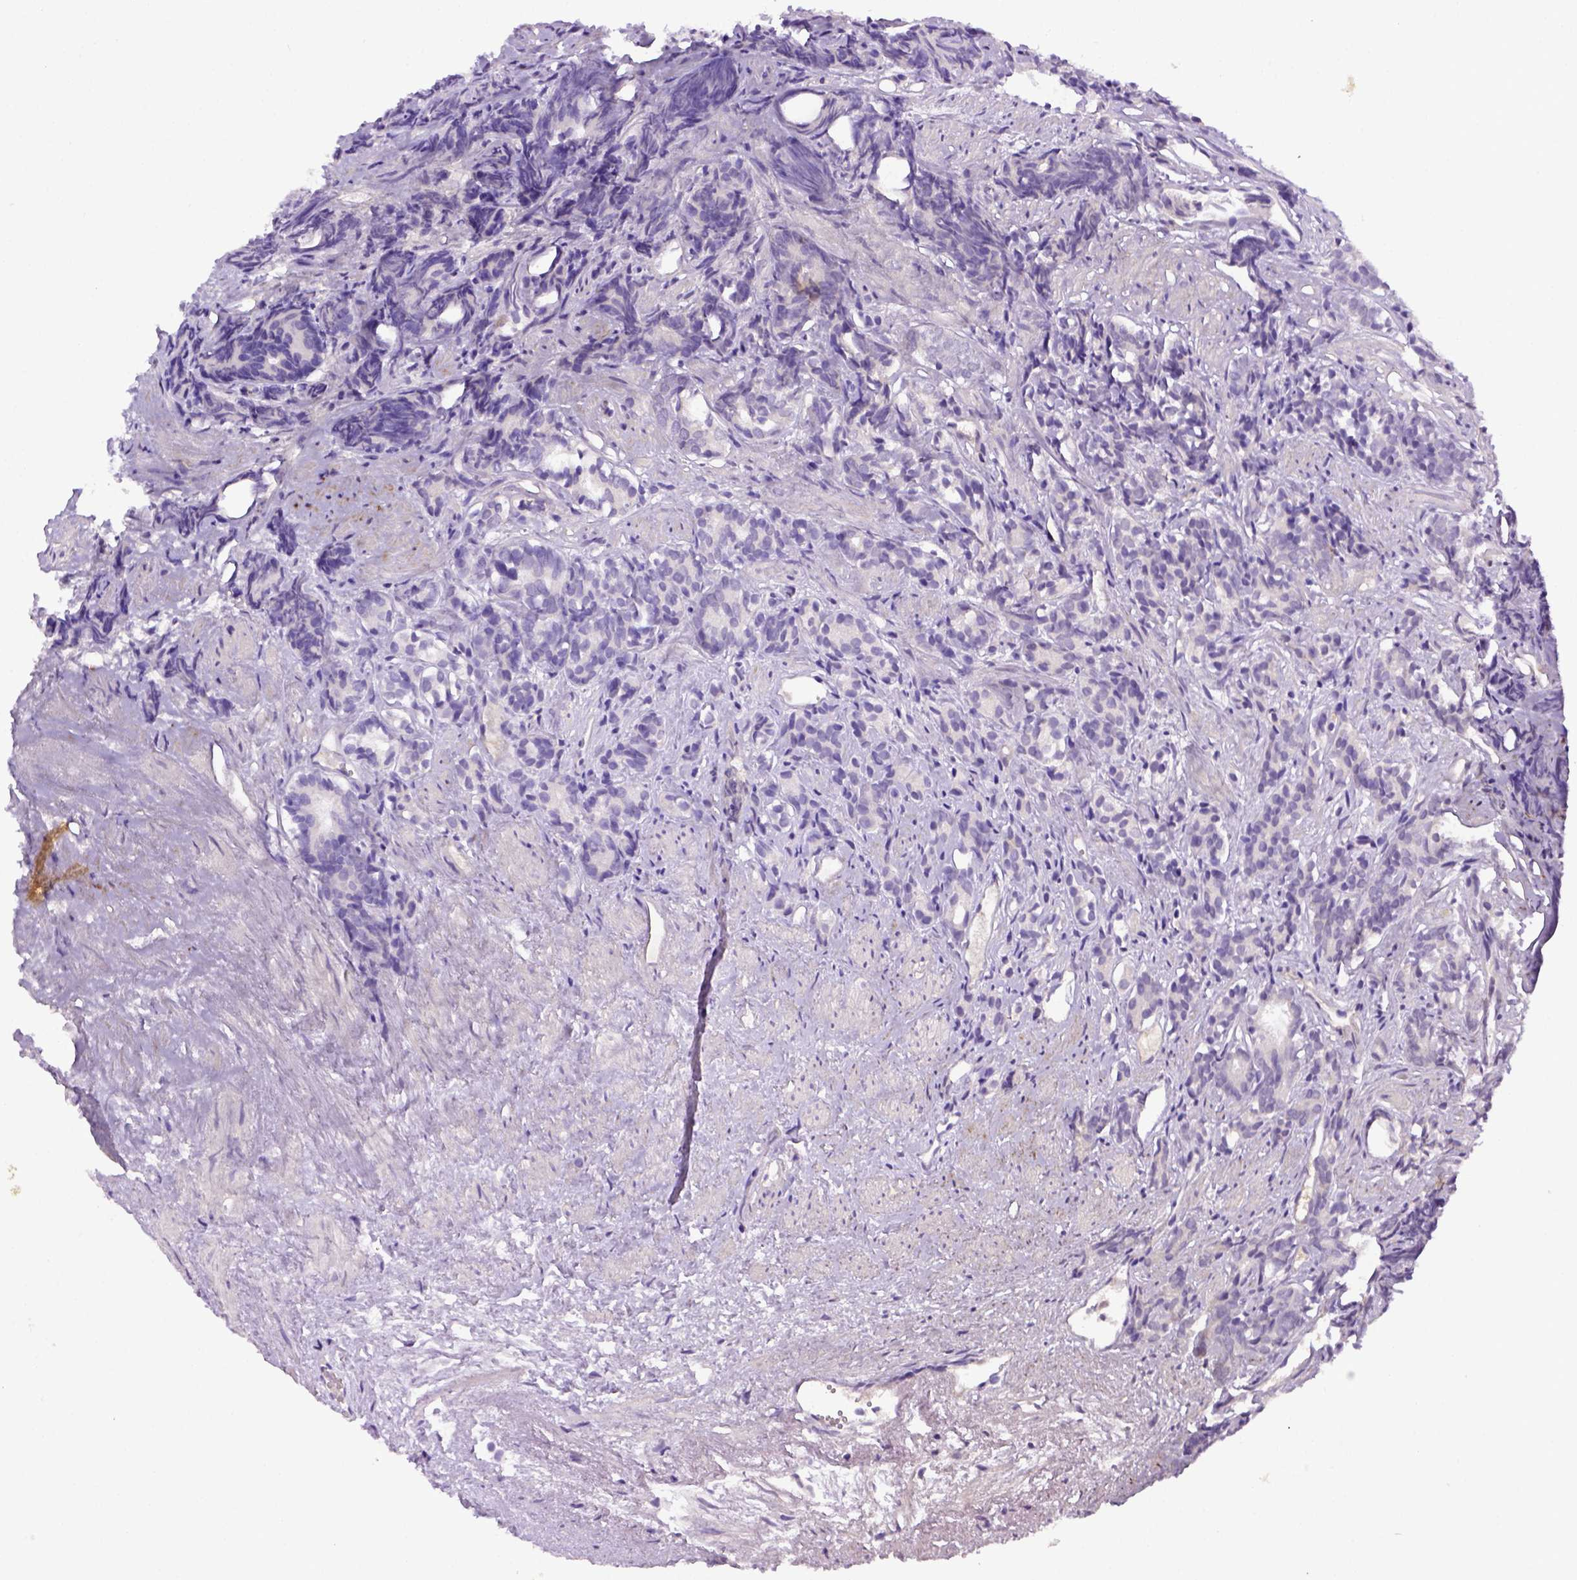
{"staining": {"intensity": "negative", "quantity": "none", "location": "none"}, "tissue": "prostate cancer", "cell_type": "Tumor cells", "image_type": "cancer", "snomed": [{"axis": "morphology", "description": "Adenocarcinoma, High grade"}, {"axis": "topography", "description": "Prostate"}], "caption": "DAB (3,3'-diaminobenzidine) immunohistochemical staining of human prostate cancer (adenocarcinoma (high-grade)) exhibits no significant positivity in tumor cells.", "gene": "ITIH4", "patient": {"sex": "male", "age": 84}}